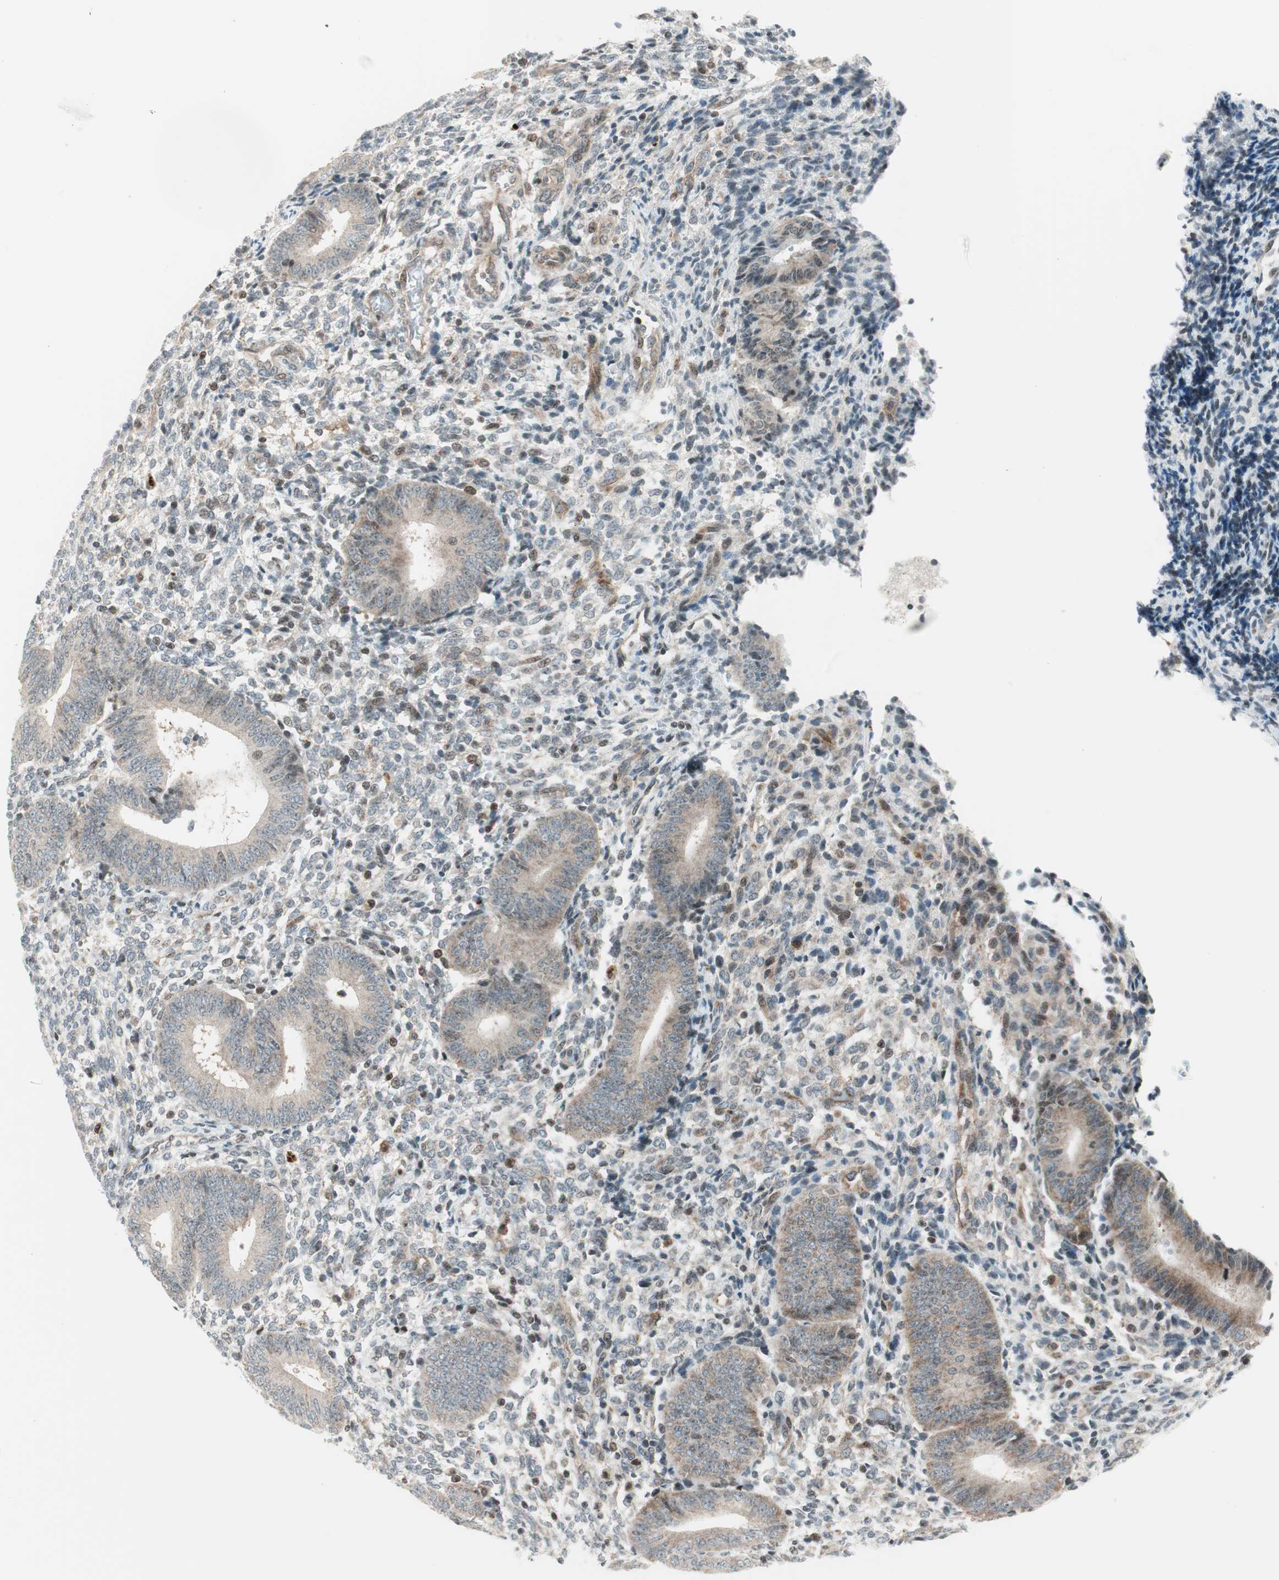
{"staining": {"intensity": "negative", "quantity": "none", "location": "none"}, "tissue": "endometrium", "cell_type": "Cells in endometrial stroma", "image_type": "normal", "snomed": [{"axis": "morphology", "description": "Normal tissue, NOS"}, {"axis": "topography", "description": "Uterus"}, {"axis": "topography", "description": "Endometrium"}], "caption": "Immunohistochemistry histopathology image of benign endometrium: human endometrium stained with DAB demonstrates no significant protein staining in cells in endometrial stroma.", "gene": "TPT1", "patient": {"sex": "female", "age": 33}}